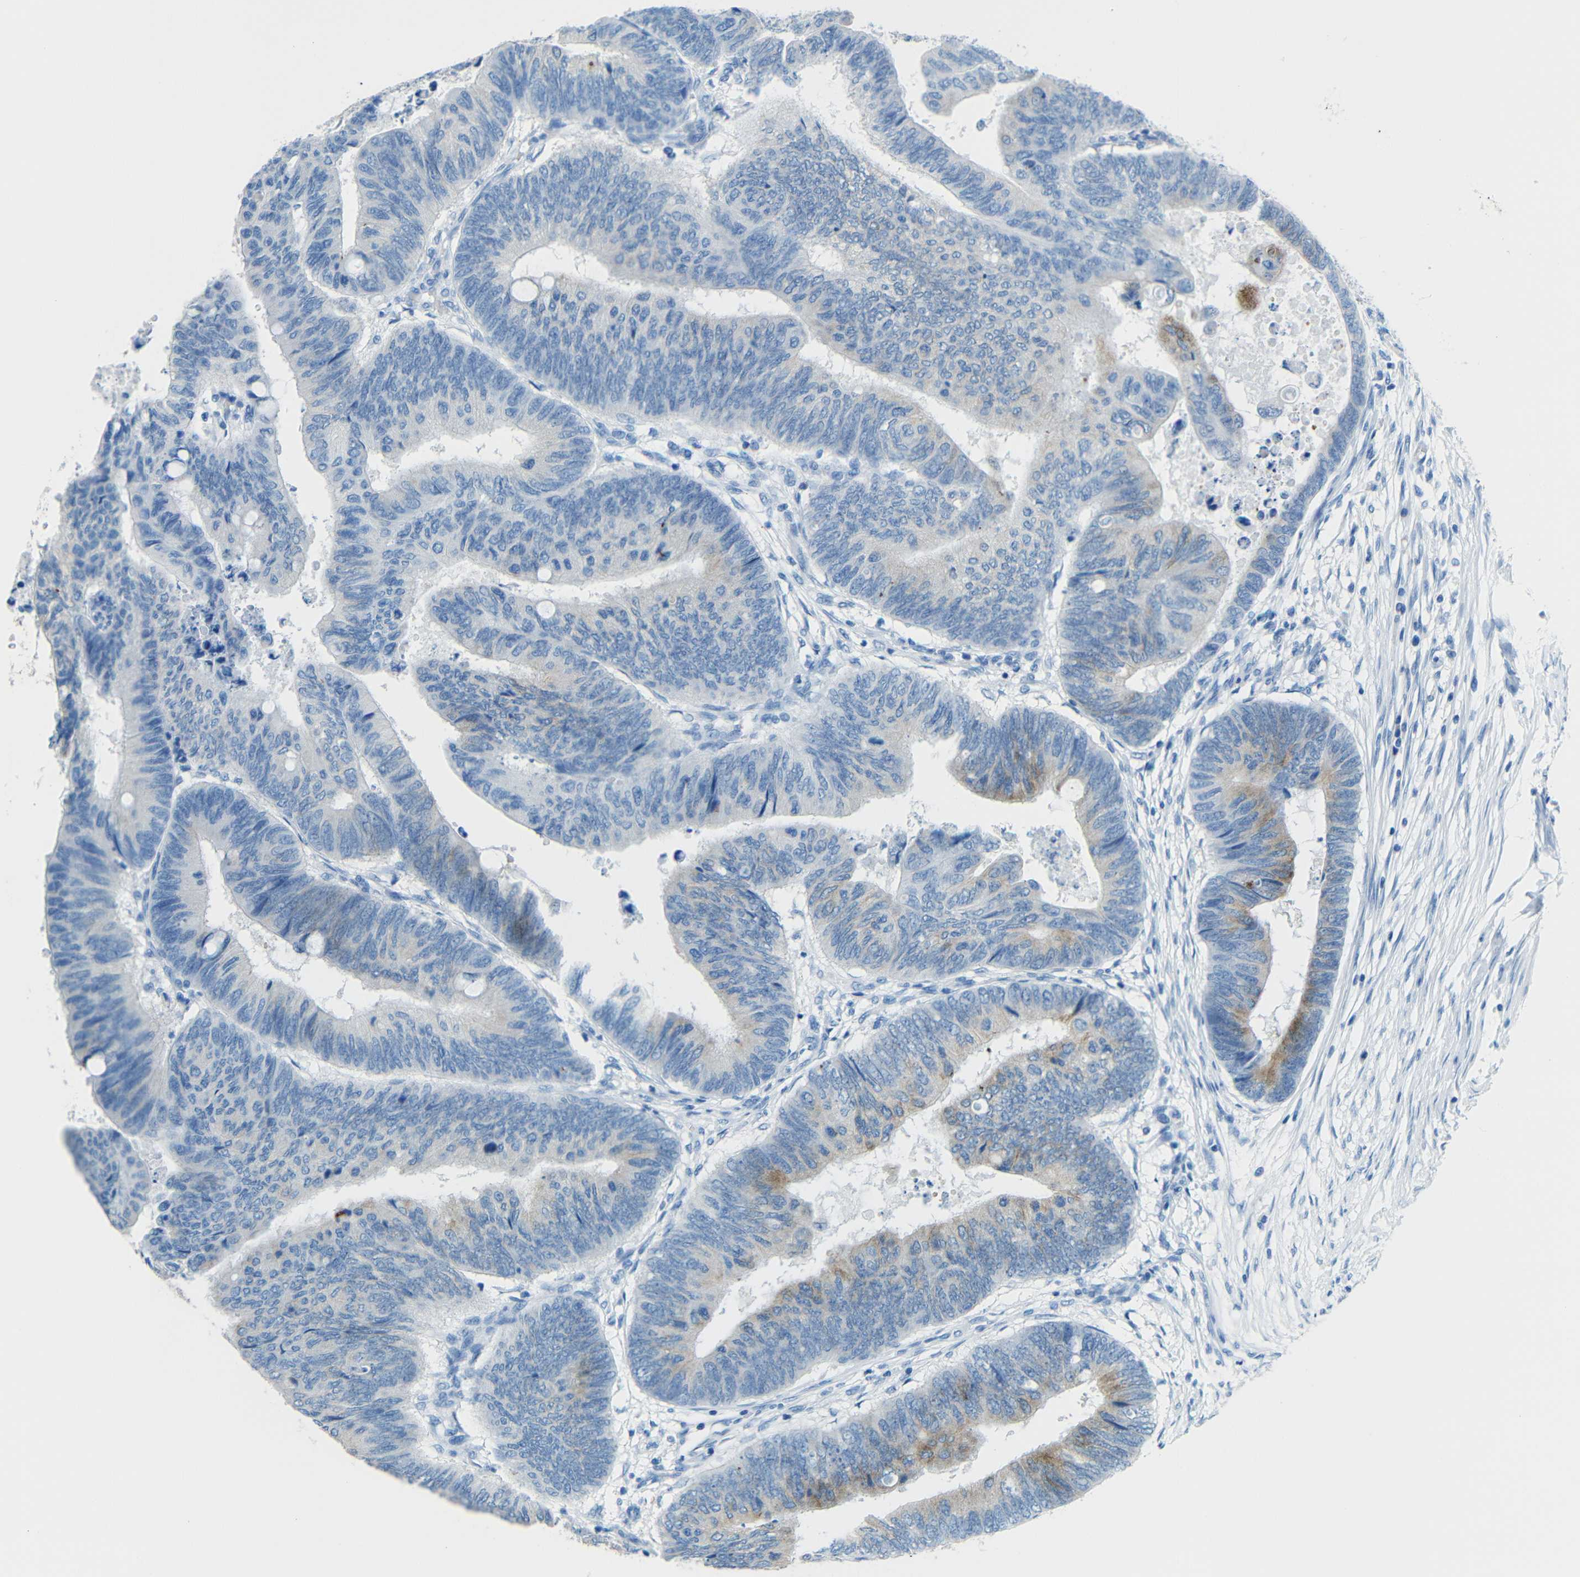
{"staining": {"intensity": "moderate", "quantity": "25%-75%", "location": "cytoplasmic/membranous"}, "tissue": "colorectal cancer", "cell_type": "Tumor cells", "image_type": "cancer", "snomed": [{"axis": "morphology", "description": "Normal tissue, NOS"}, {"axis": "morphology", "description": "Adenocarcinoma, NOS"}, {"axis": "topography", "description": "Rectum"}, {"axis": "topography", "description": "Peripheral nerve tissue"}], "caption": "Moderate cytoplasmic/membranous protein staining is seen in about 25%-75% of tumor cells in colorectal cancer.", "gene": "TUBB4B", "patient": {"sex": "male", "age": 92}}